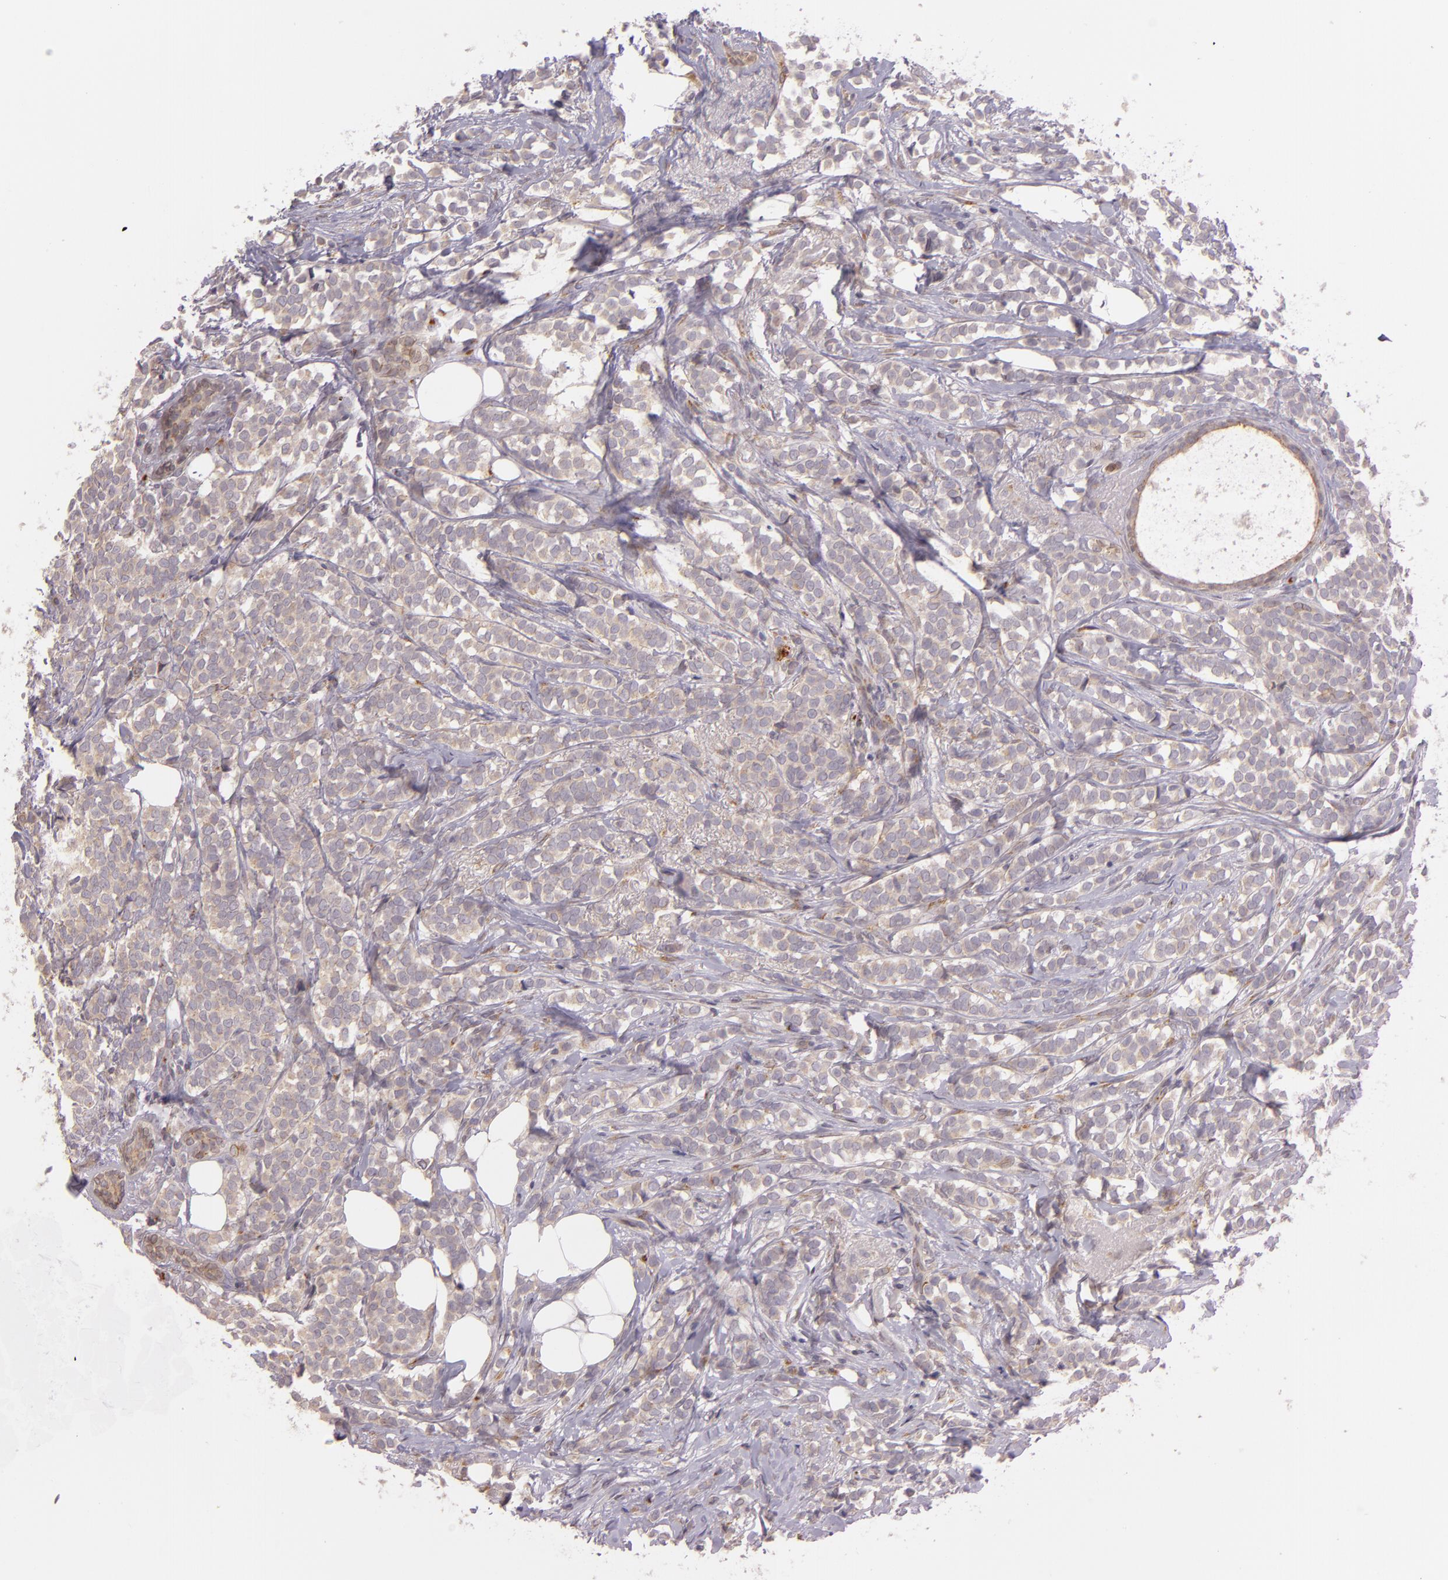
{"staining": {"intensity": "moderate", "quantity": ">75%", "location": "cytoplasmic/membranous"}, "tissue": "breast cancer", "cell_type": "Tumor cells", "image_type": "cancer", "snomed": [{"axis": "morphology", "description": "Lobular carcinoma"}, {"axis": "topography", "description": "Breast"}], "caption": "Tumor cells reveal medium levels of moderate cytoplasmic/membranous expression in about >75% of cells in human breast cancer (lobular carcinoma). Immunohistochemistry stains the protein of interest in brown and the nuclei are stained blue.", "gene": "LGMN", "patient": {"sex": "female", "age": 56}}